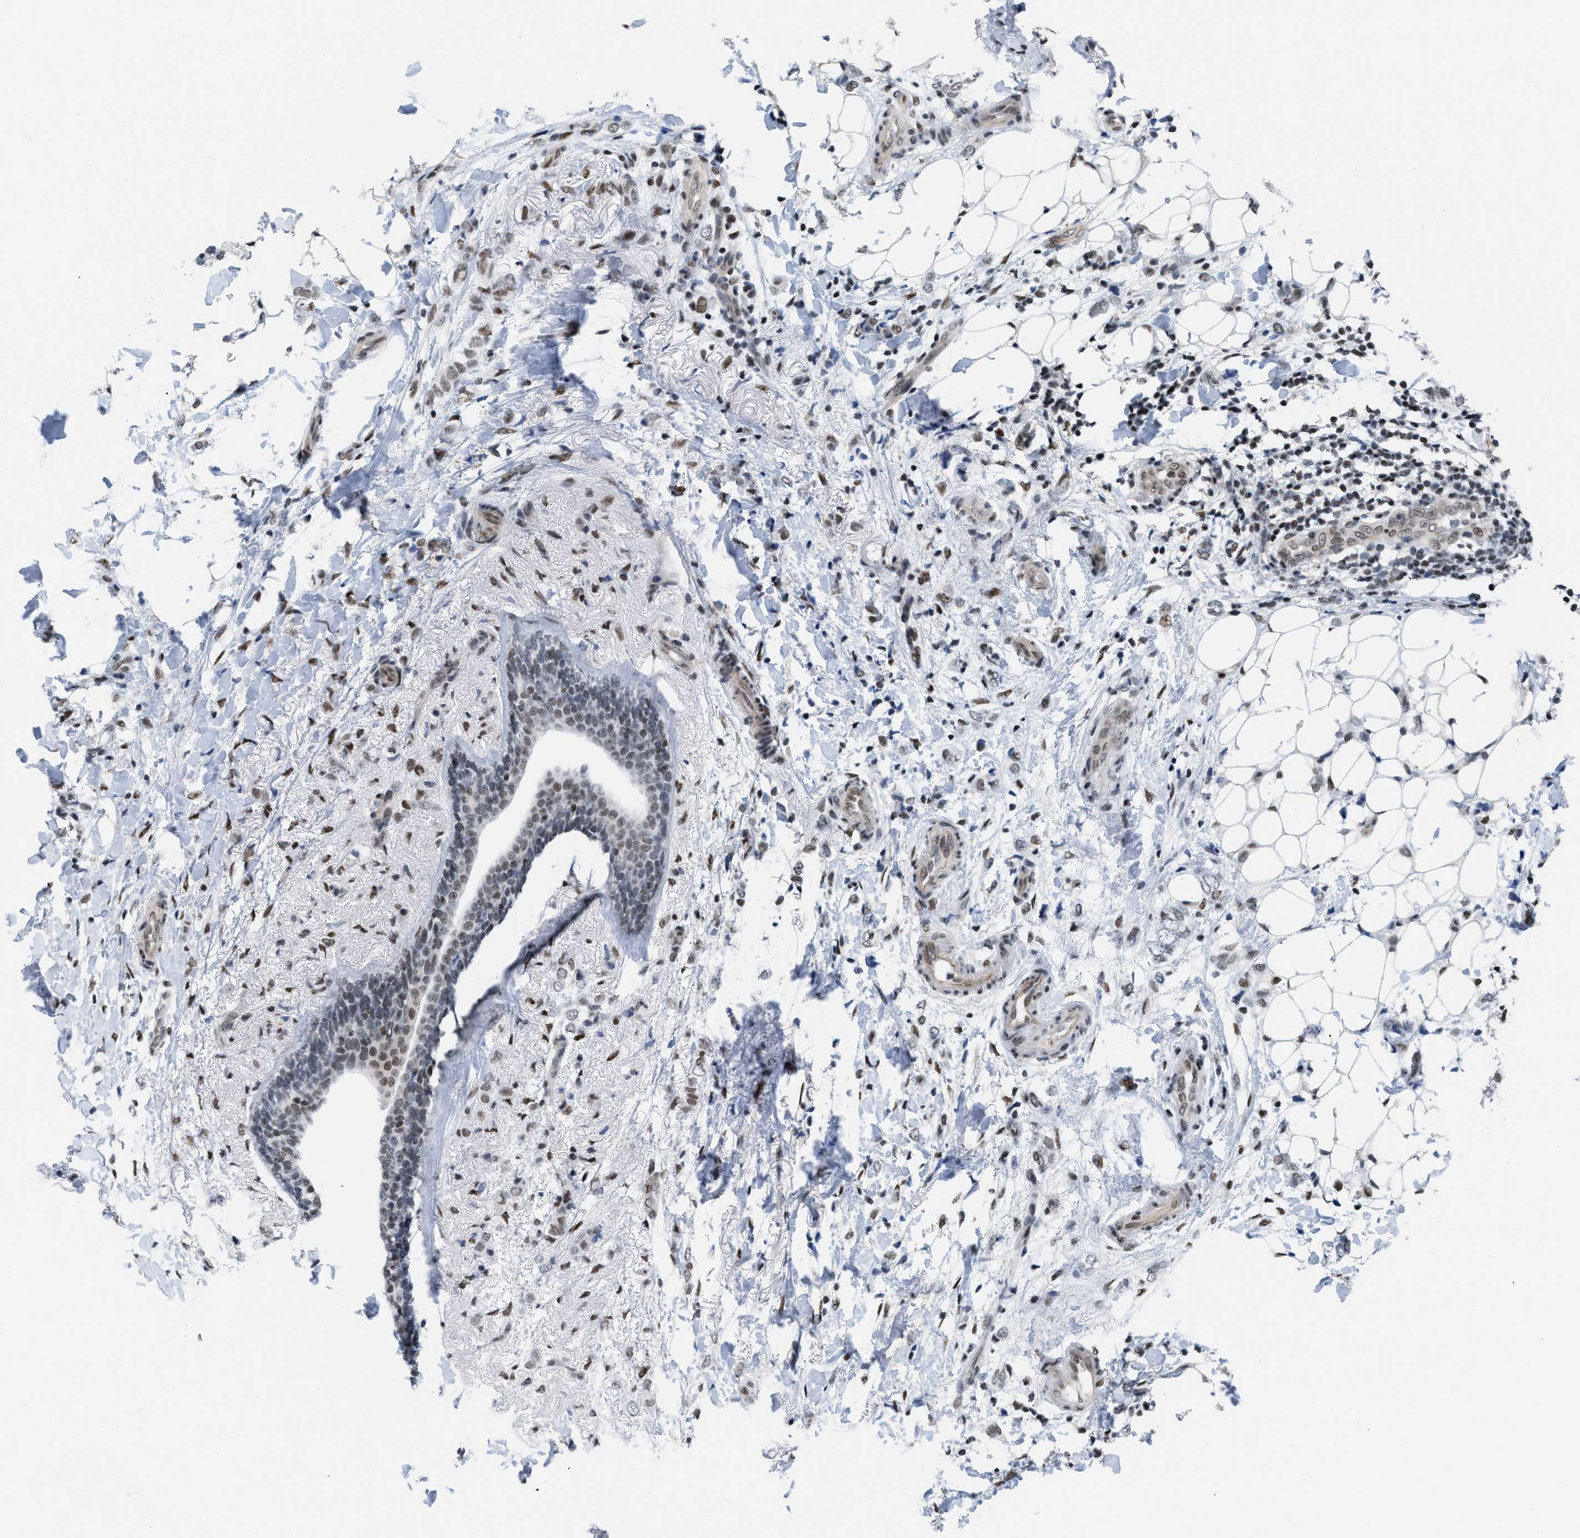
{"staining": {"intensity": "weak", "quantity": "<25%", "location": "nuclear"}, "tissue": "breast cancer", "cell_type": "Tumor cells", "image_type": "cancer", "snomed": [{"axis": "morphology", "description": "Normal tissue, NOS"}, {"axis": "morphology", "description": "Lobular carcinoma"}, {"axis": "topography", "description": "Breast"}], "caption": "High power microscopy image of an immunohistochemistry micrograph of breast lobular carcinoma, revealing no significant staining in tumor cells. (DAB immunohistochemistry (IHC) with hematoxylin counter stain).", "gene": "MIER1", "patient": {"sex": "female", "age": 47}}